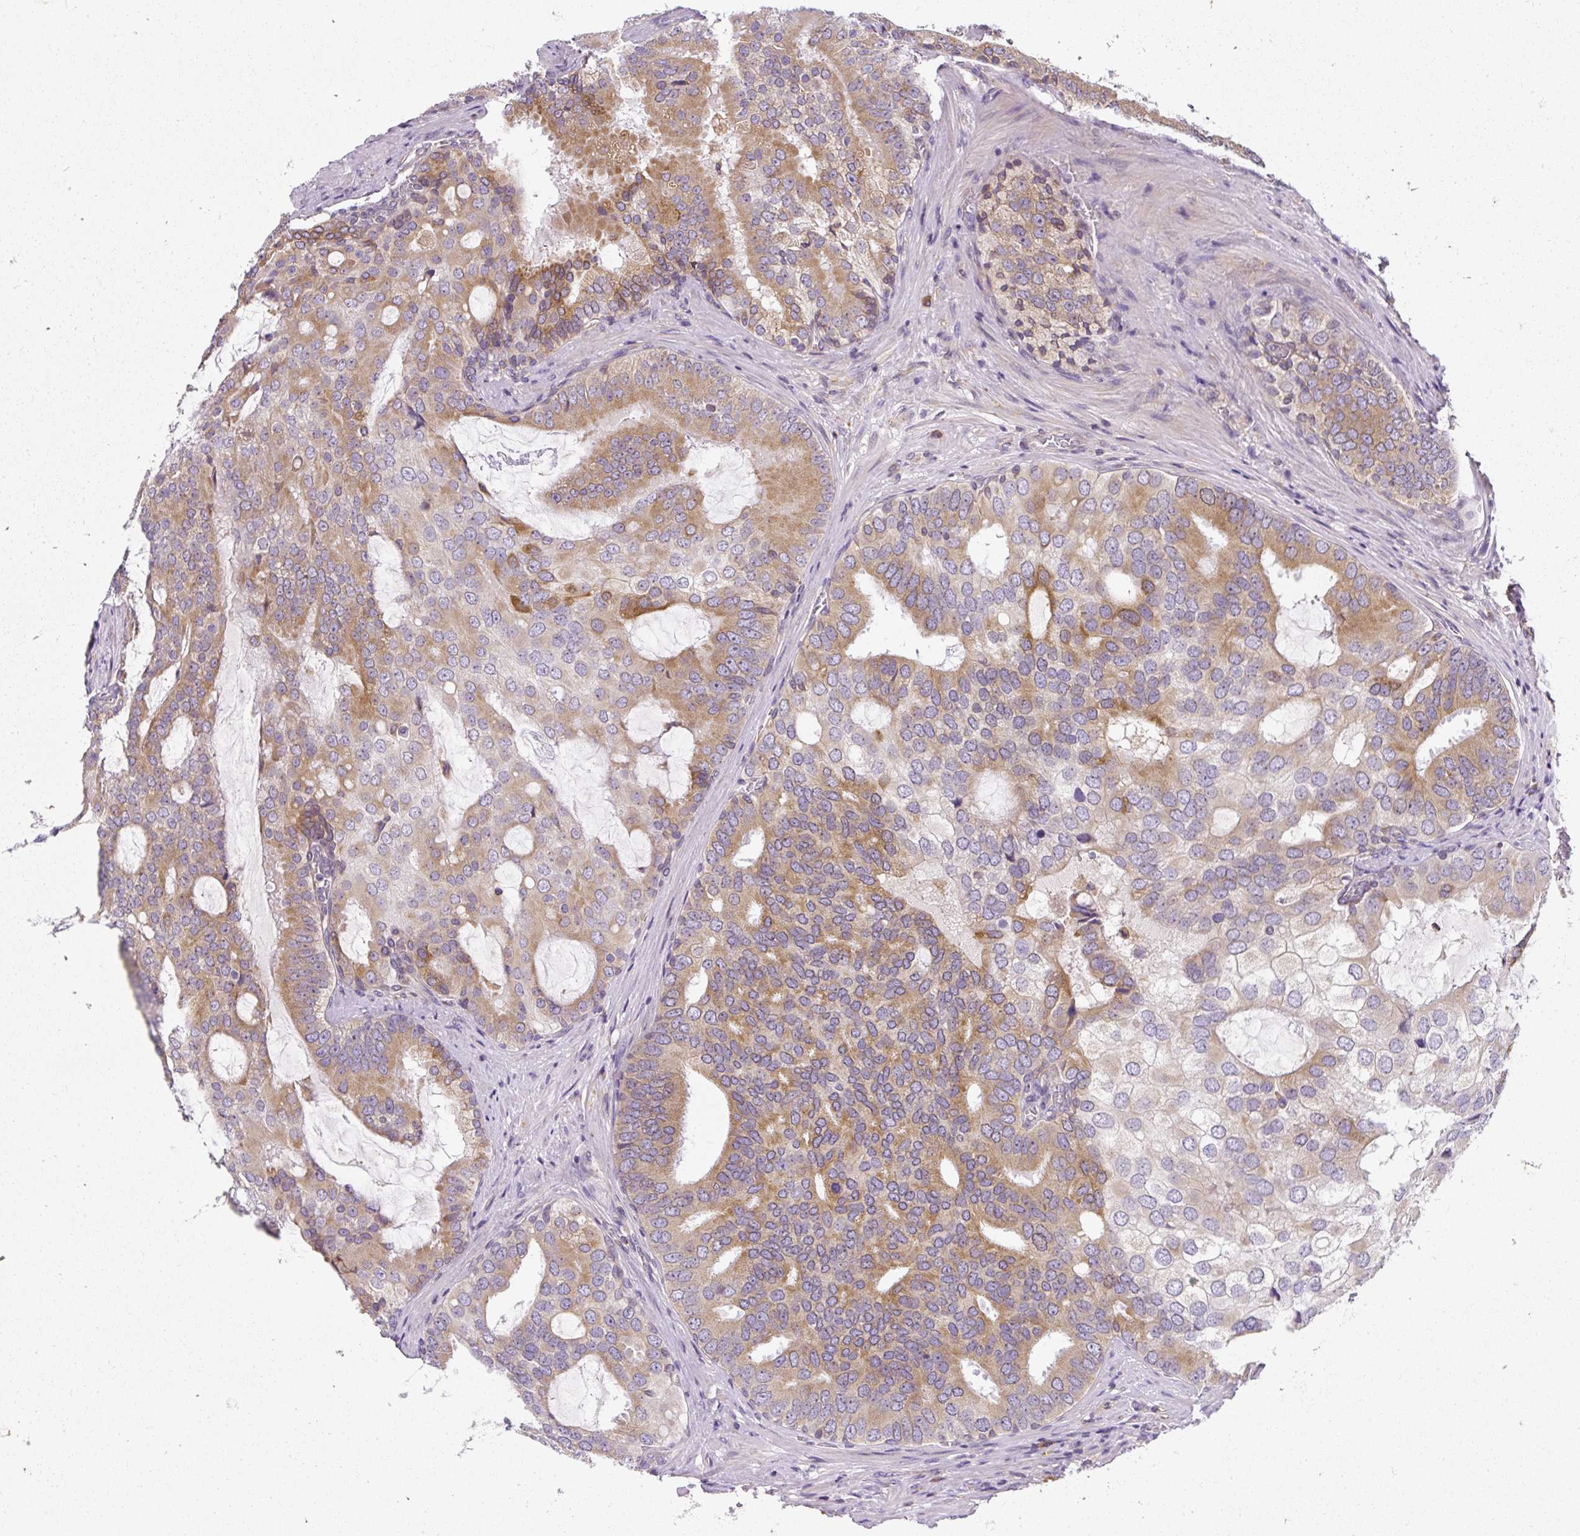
{"staining": {"intensity": "moderate", "quantity": ">75%", "location": "cytoplasmic/membranous"}, "tissue": "prostate cancer", "cell_type": "Tumor cells", "image_type": "cancer", "snomed": [{"axis": "morphology", "description": "Adenocarcinoma, High grade"}, {"axis": "topography", "description": "Prostate"}], "caption": "Protein staining of prostate cancer (adenocarcinoma (high-grade)) tissue demonstrates moderate cytoplasmic/membranous staining in approximately >75% of tumor cells.", "gene": "CYP20A1", "patient": {"sex": "male", "age": 55}}